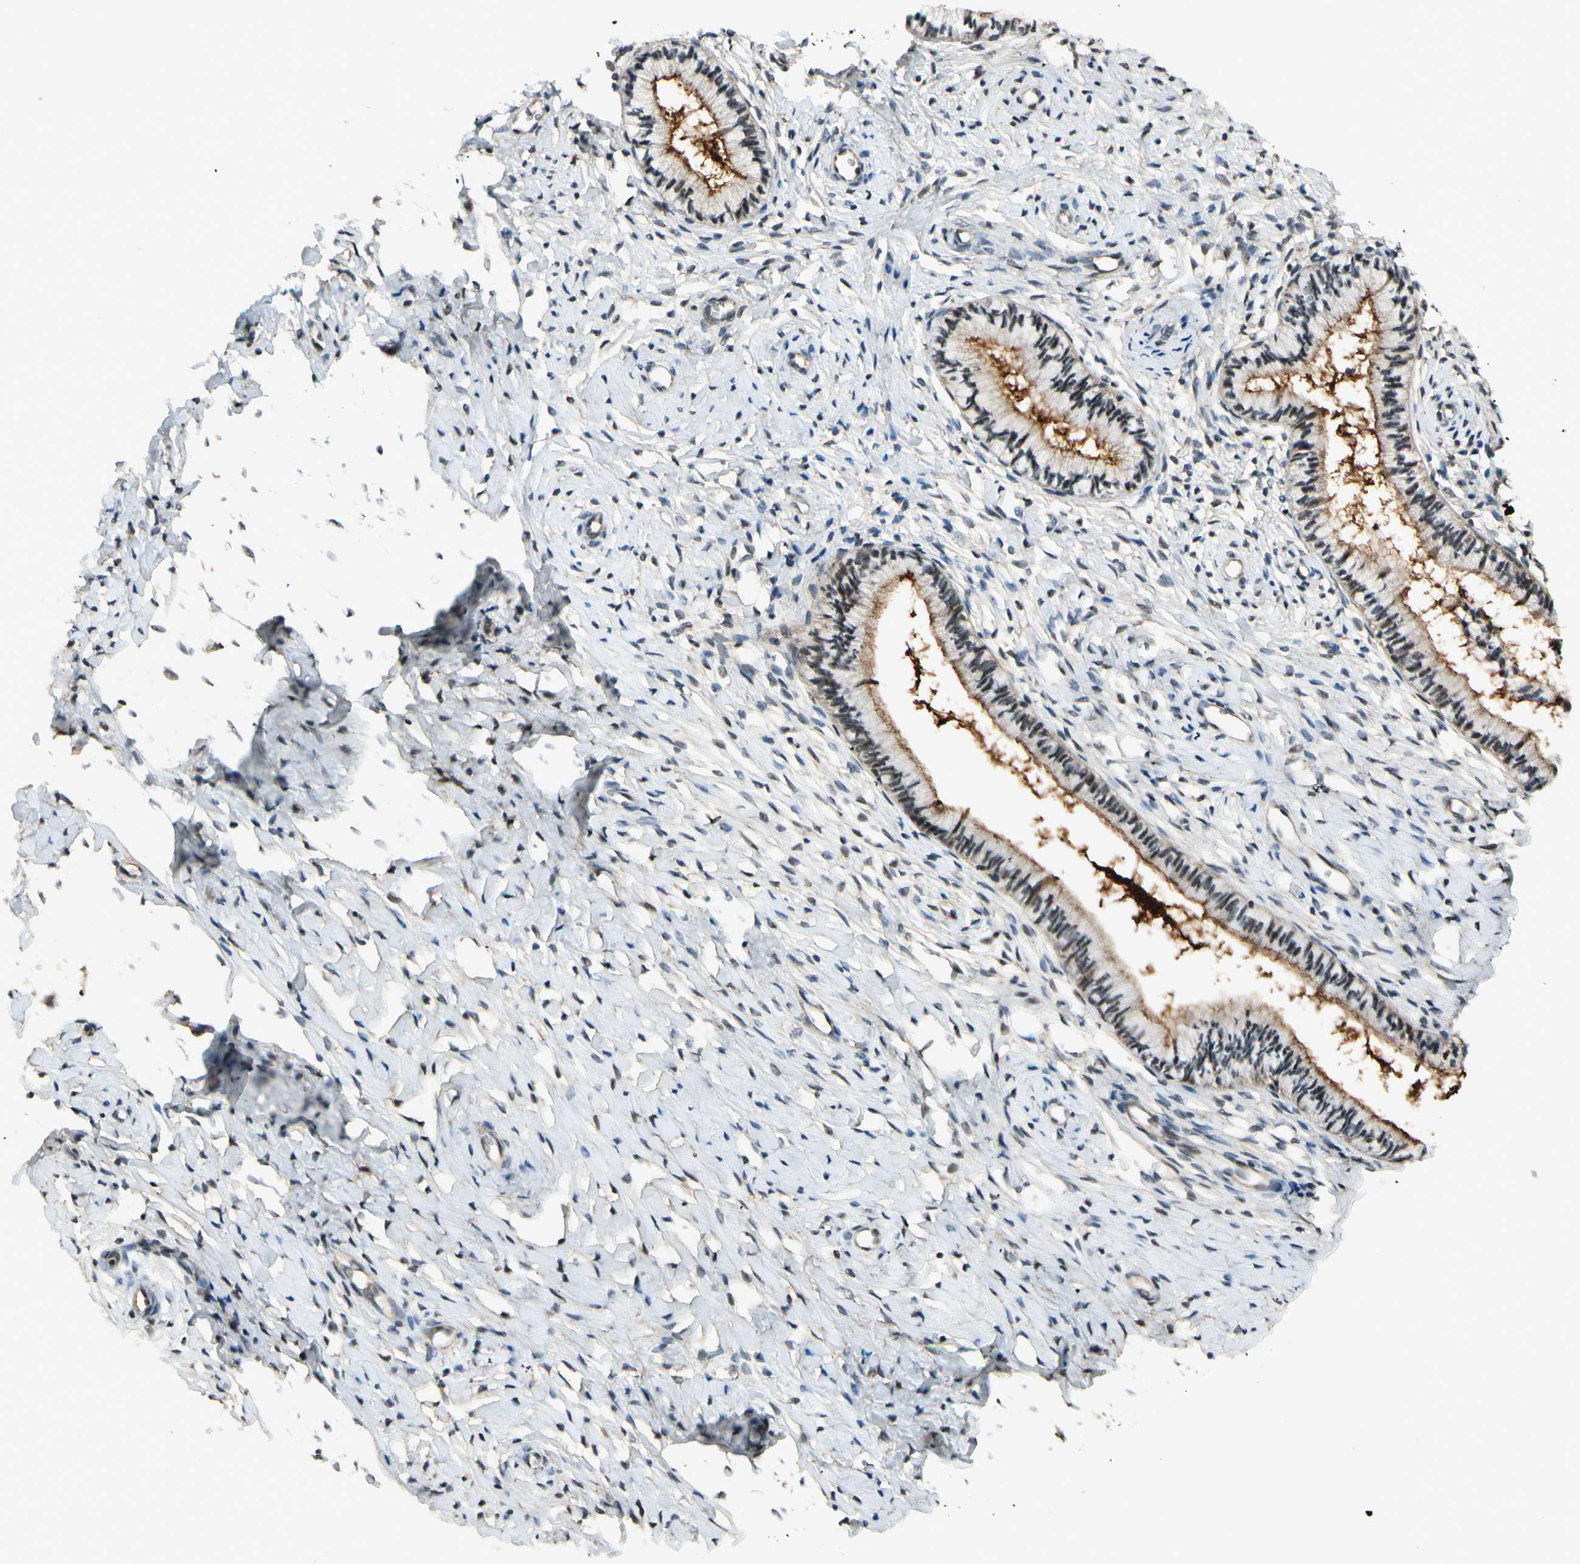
{"staining": {"intensity": "moderate", "quantity": ">75%", "location": "cytoplasmic/membranous,nuclear"}, "tissue": "cervix", "cell_type": "Glandular cells", "image_type": "normal", "snomed": [{"axis": "morphology", "description": "Normal tissue, NOS"}, {"axis": "topography", "description": "Cervix"}], "caption": "Protein analysis of unremarkable cervix demonstrates moderate cytoplasmic/membranous,nuclear positivity in approximately >75% of glandular cells. (DAB (3,3'-diaminobenzidine) = brown stain, brightfield microscopy at high magnification).", "gene": "MCPH1", "patient": {"sex": "female", "age": 46}}